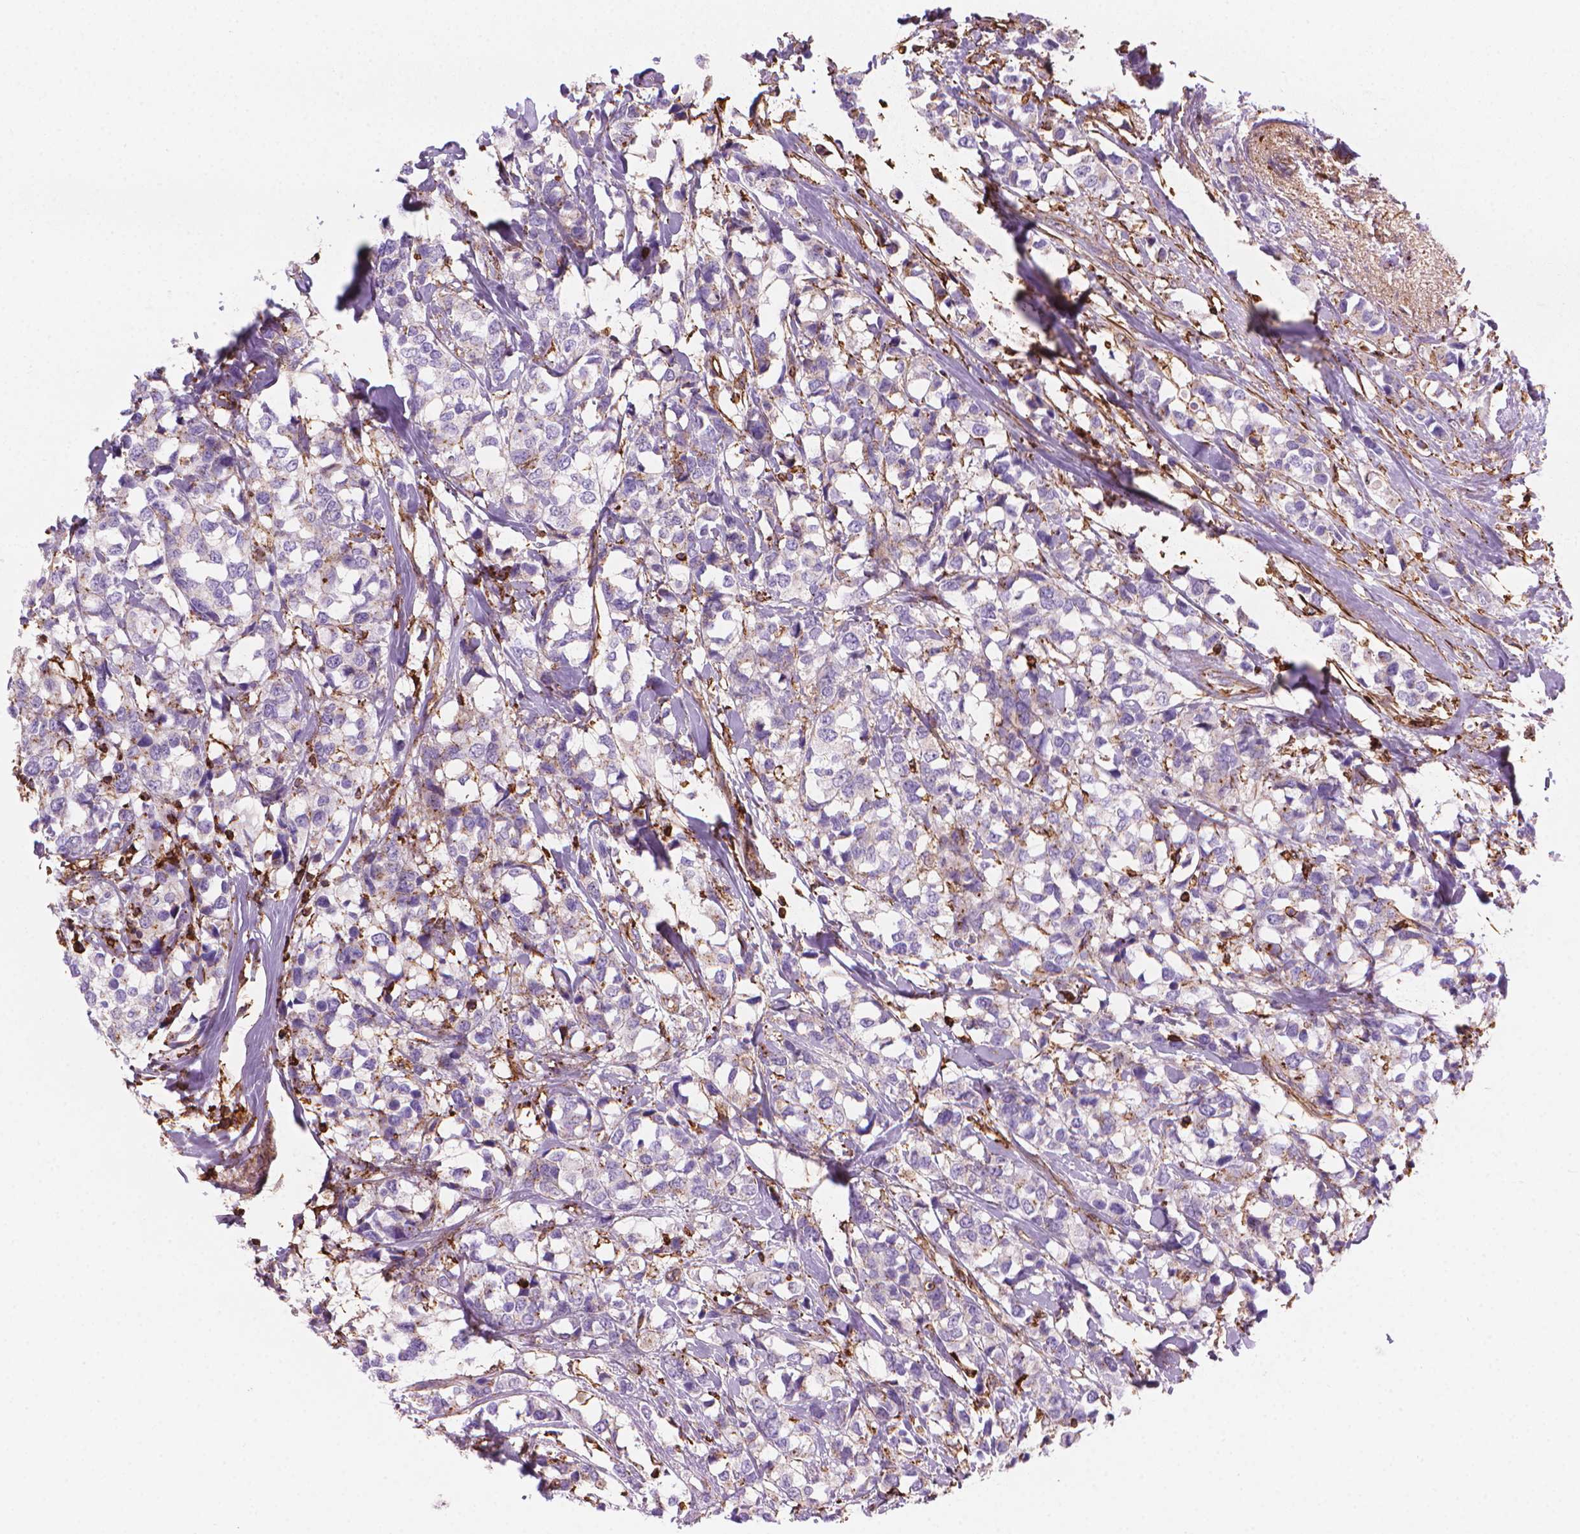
{"staining": {"intensity": "negative", "quantity": "none", "location": "none"}, "tissue": "breast cancer", "cell_type": "Tumor cells", "image_type": "cancer", "snomed": [{"axis": "morphology", "description": "Lobular carcinoma"}, {"axis": "topography", "description": "Breast"}], "caption": "Histopathology image shows no protein expression in tumor cells of breast lobular carcinoma tissue.", "gene": "PATJ", "patient": {"sex": "female", "age": 59}}